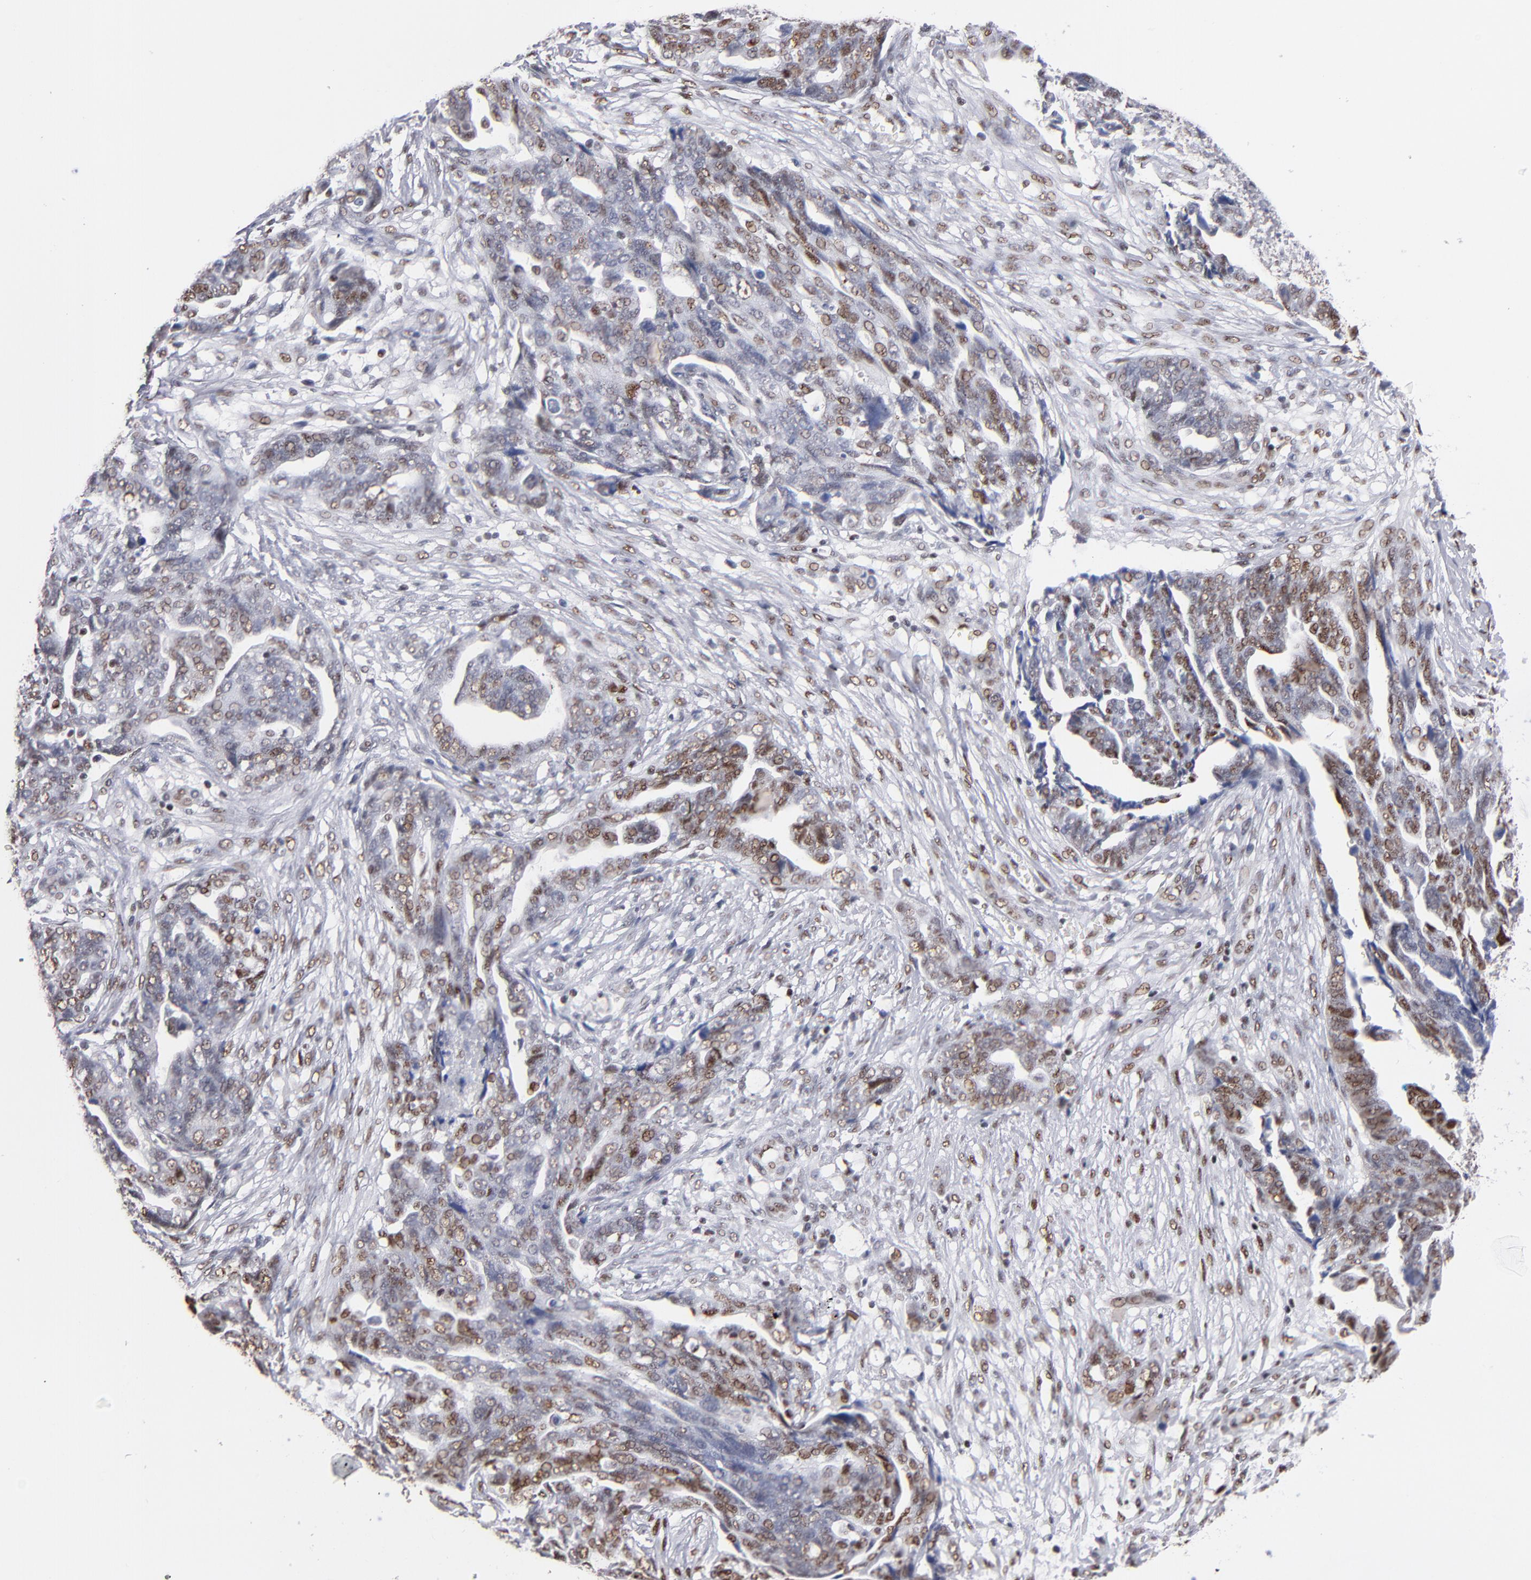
{"staining": {"intensity": "moderate", "quantity": "25%-75%", "location": "nuclear"}, "tissue": "ovarian cancer", "cell_type": "Tumor cells", "image_type": "cancer", "snomed": [{"axis": "morphology", "description": "Normal tissue, NOS"}, {"axis": "morphology", "description": "Cystadenocarcinoma, serous, NOS"}, {"axis": "topography", "description": "Fallopian tube"}, {"axis": "topography", "description": "Ovary"}], "caption": "A high-resolution histopathology image shows IHC staining of ovarian cancer (serous cystadenocarcinoma), which displays moderate nuclear expression in approximately 25%-75% of tumor cells.", "gene": "MN1", "patient": {"sex": "female", "age": 56}}